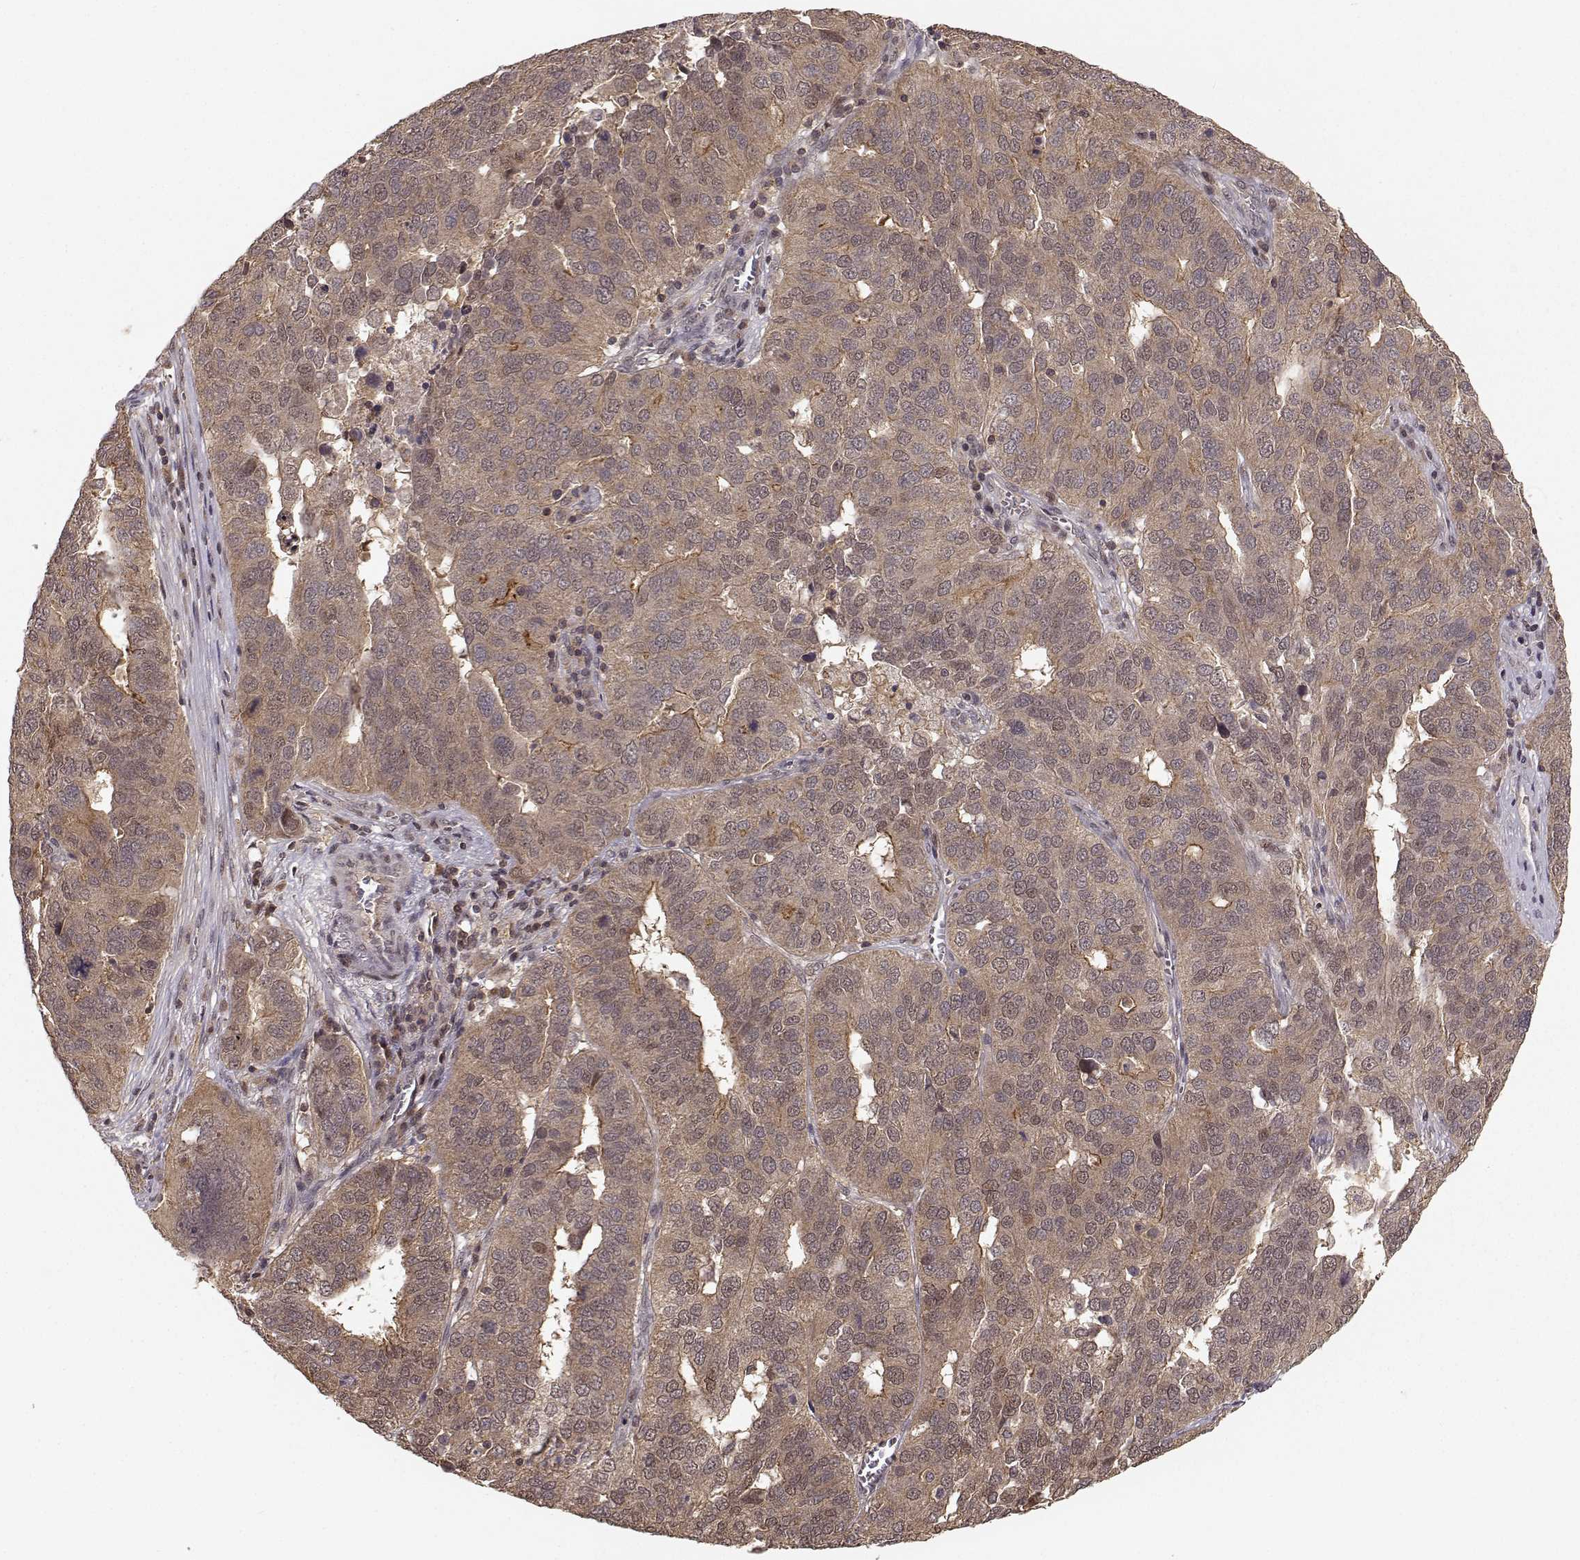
{"staining": {"intensity": "moderate", "quantity": "25%-75%", "location": "cytoplasmic/membranous"}, "tissue": "ovarian cancer", "cell_type": "Tumor cells", "image_type": "cancer", "snomed": [{"axis": "morphology", "description": "Carcinoma, endometroid"}, {"axis": "topography", "description": "Soft tissue"}, {"axis": "topography", "description": "Ovary"}], "caption": "Immunohistochemistry (DAB (3,3'-diaminobenzidine)) staining of human ovarian endometroid carcinoma displays moderate cytoplasmic/membranous protein expression in about 25%-75% of tumor cells.", "gene": "PLEKHG3", "patient": {"sex": "female", "age": 52}}